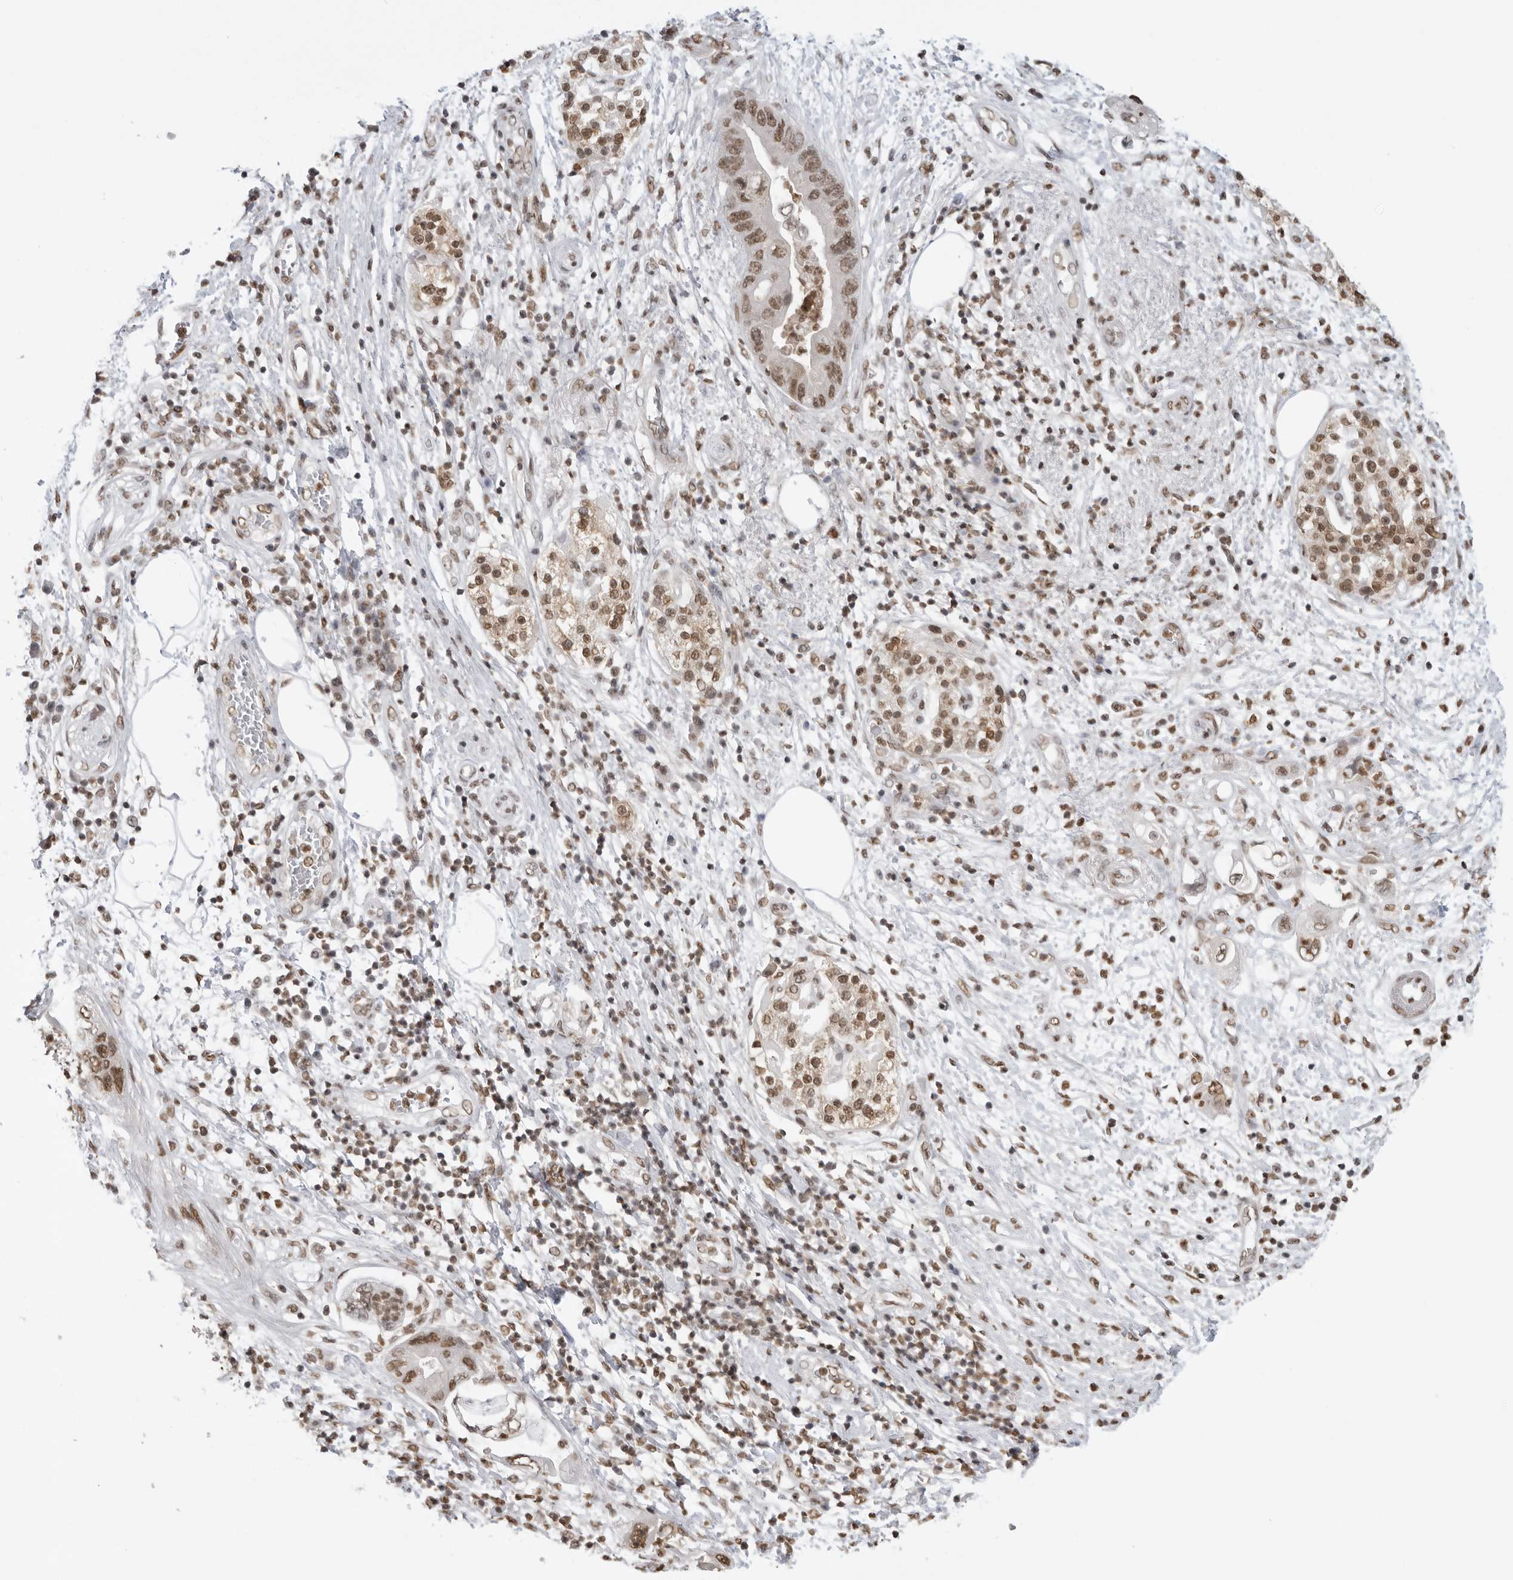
{"staining": {"intensity": "moderate", "quantity": ">75%", "location": "nuclear"}, "tissue": "pancreatic cancer", "cell_type": "Tumor cells", "image_type": "cancer", "snomed": [{"axis": "morphology", "description": "Adenocarcinoma, NOS"}, {"axis": "topography", "description": "Pancreas"}], "caption": "Tumor cells reveal medium levels of moderate nuclear staining in approximately >75% of cells in human adenocarcinoma (pancreatic).", "gene": "RPA2", "patient": {"sex": "female", "age": 73}}